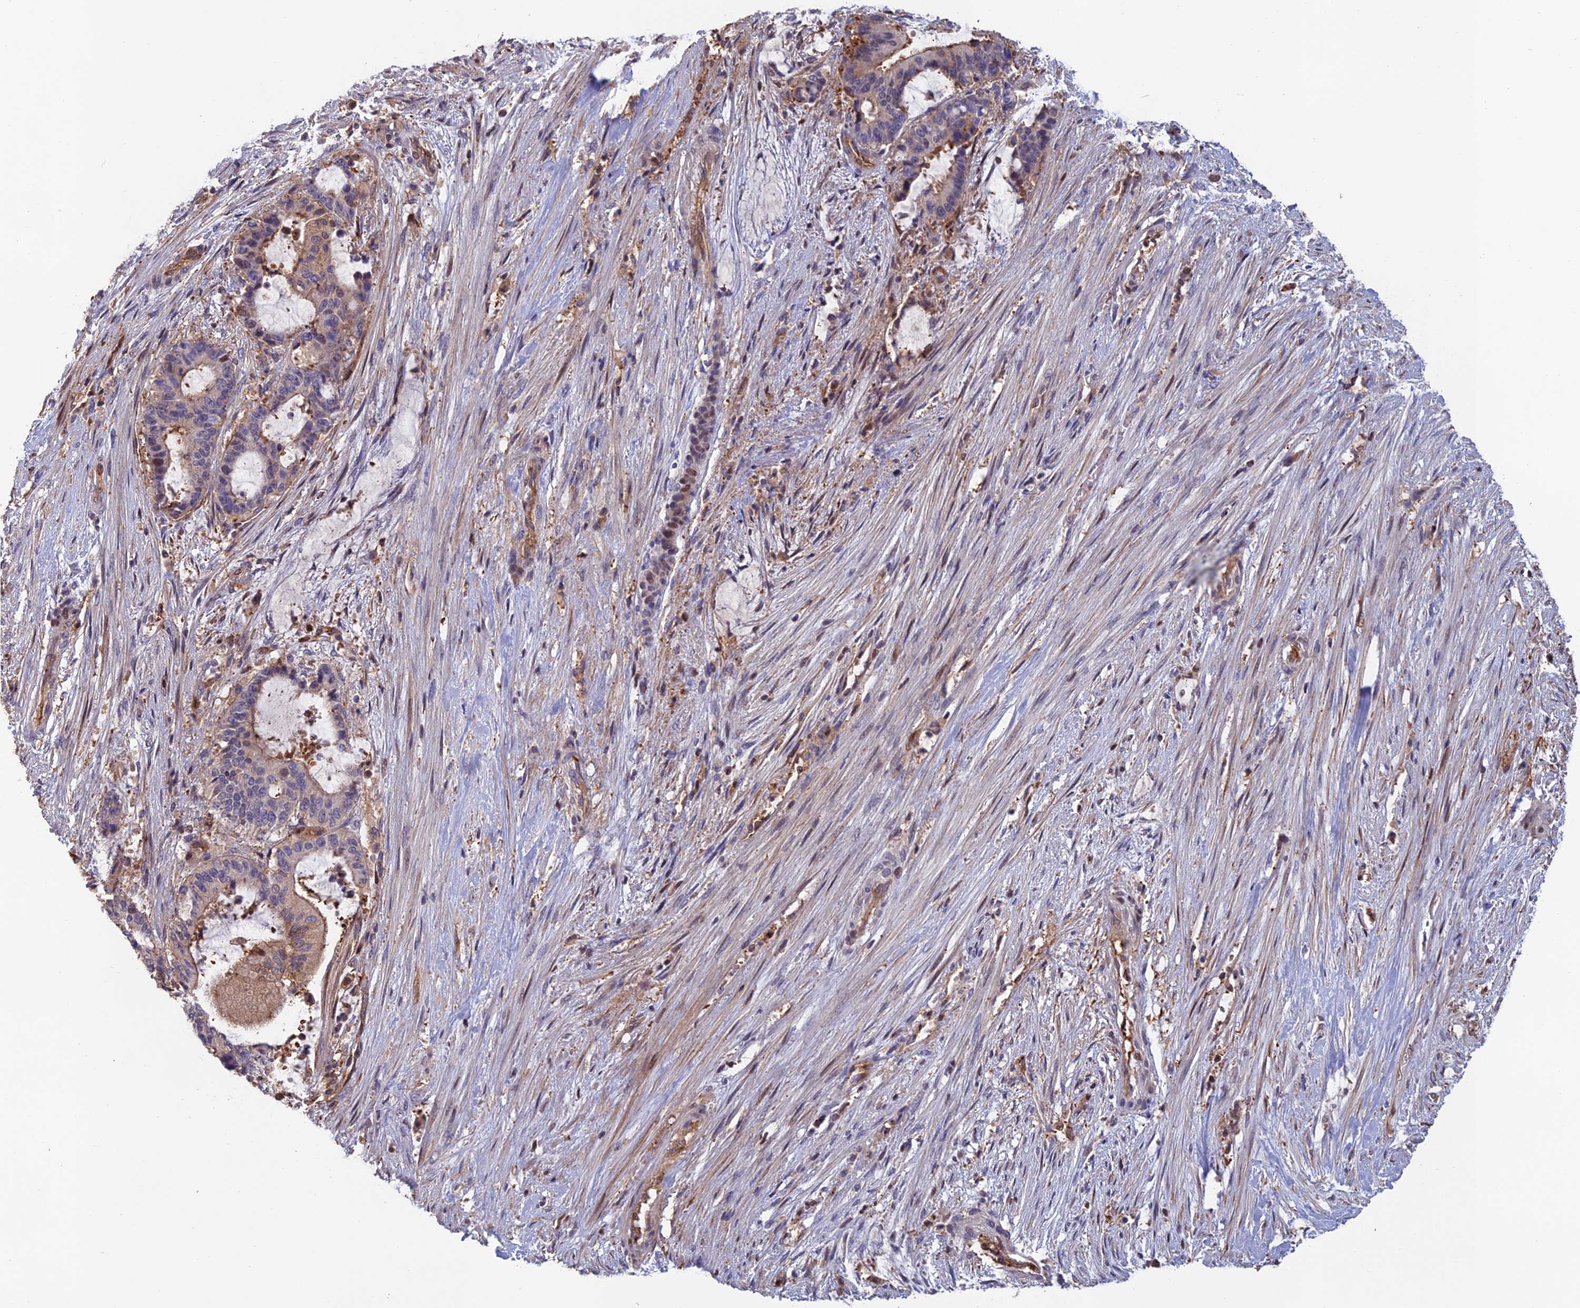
{"staining": {"intensity": "negative", "quantity": "none", "location": "none"}, "tissue": "liver cancer", "cell_type": "Tumor cells", "image_type": "cancer", "snomed": [{"axis": "morphology", "description": "Normal tissue, NOS"}, {"axis": "morphology", "description": "Cholangiocarcinoma"}, {"axis": "topography", "description": "Liver"}, {"axis": "topography", "description": "Peripheral nerve tissue"}], "caption": "A micrograph of human liver cholangiocarcinoma is negative for staining in tumor cells.", "gene": "C15orf62", "patient": {"sex": "female", "age": 73}}